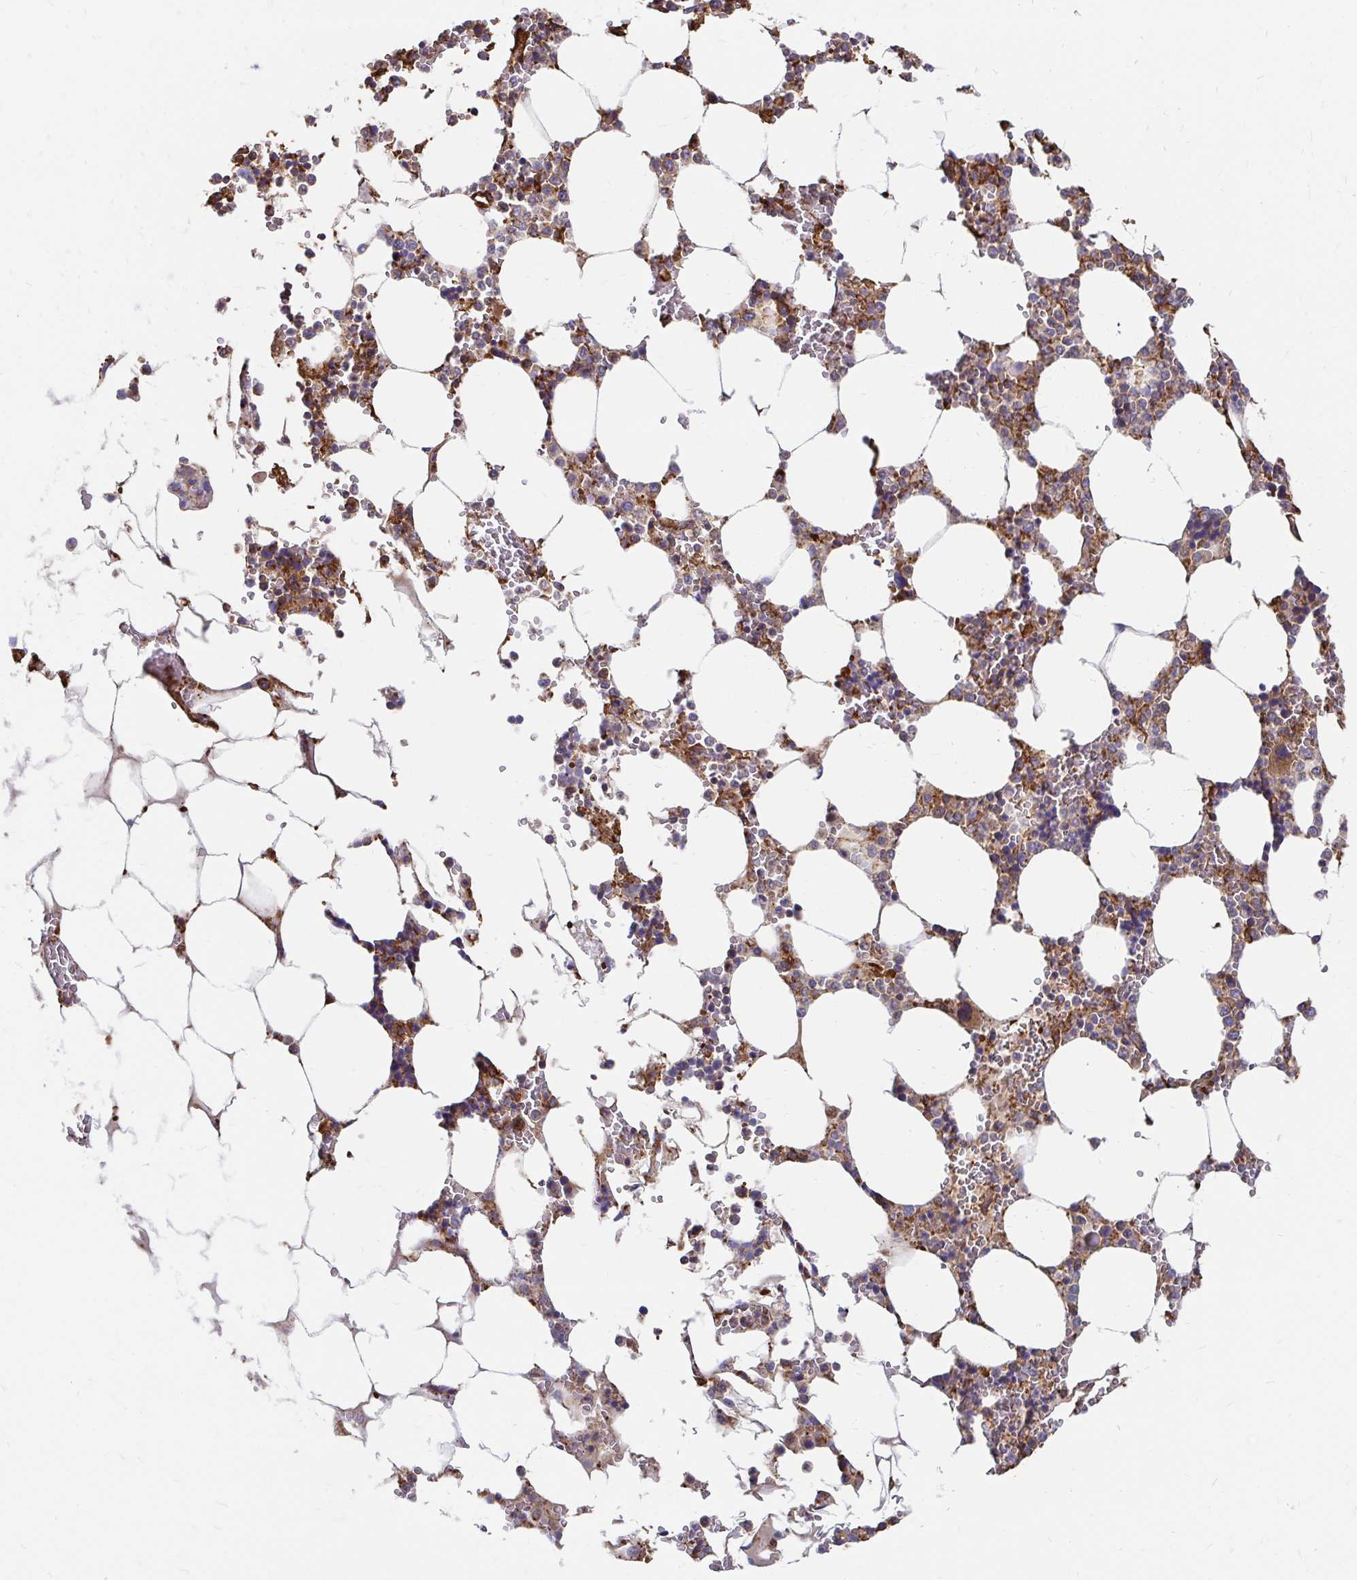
{"staining": {"intensity": "moderate", "quantity": "25%-75%", "location": "cytoplasmic/membranous"}, "tissue": "bone marrow", "cell_type": "Hematopoietic cells", "image_type": "normal", "snomed": [{"axis": "morphology", "description": "Normal tissue, NOS"}, {"axis": "topography", "description": "Bone marrow"}], "caption": "An immunohistochemistry (IHC) photomicrograph of unremarkable tissue is shown. Protein staining in brown highlights moderate cytoplasmic/membranous positivity in bone marrow within hematopoietic cells.", "gene": "CLTC", "patient": {"sex": "male", "age": 64}}